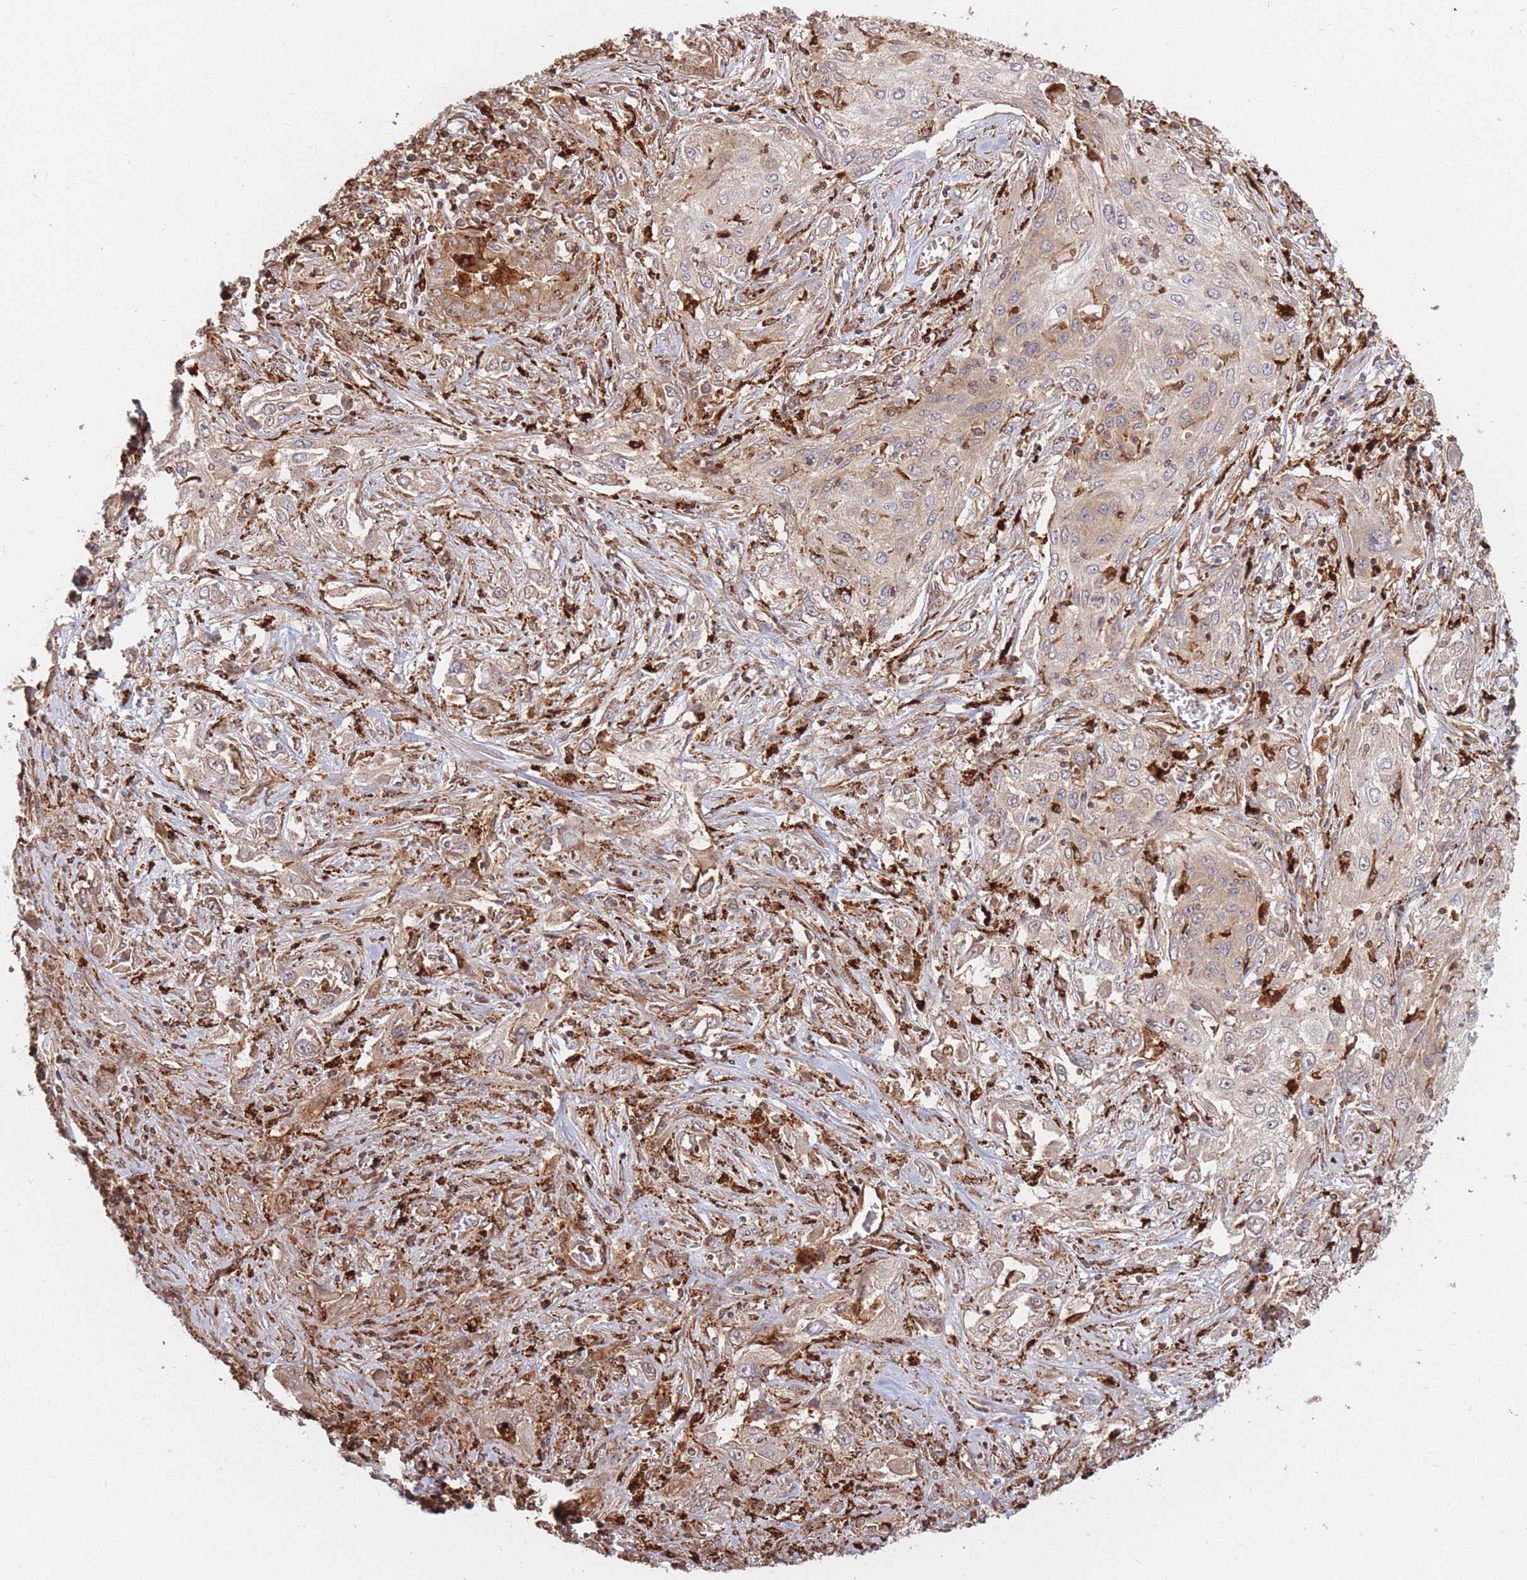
{"staining": {"intensity": "moderate", "quantity": "<25%", "location": "cytoplasmic/membranous"}, "tissue": "lung cancer", "cell_type": "Tumor cells", "image_type": "cancer", "snomed": [{"axis": "morphology", "description": "Squamous cell carcinoma, NOS"}, {"axis": "topography", "description": "Lung"}], "caption": "IHC image of neoplastic tissue: human squamous cell carcinoma (lung) stained using IHC exhibits low levels of moderate protein expression localized specifically in the cytoplasmic/membranous of tumor cells, appearing as a cytoplasmic/membranous brown color.", "gene": "RASSF2", "patient": {"sex": "female", "age": 69}}